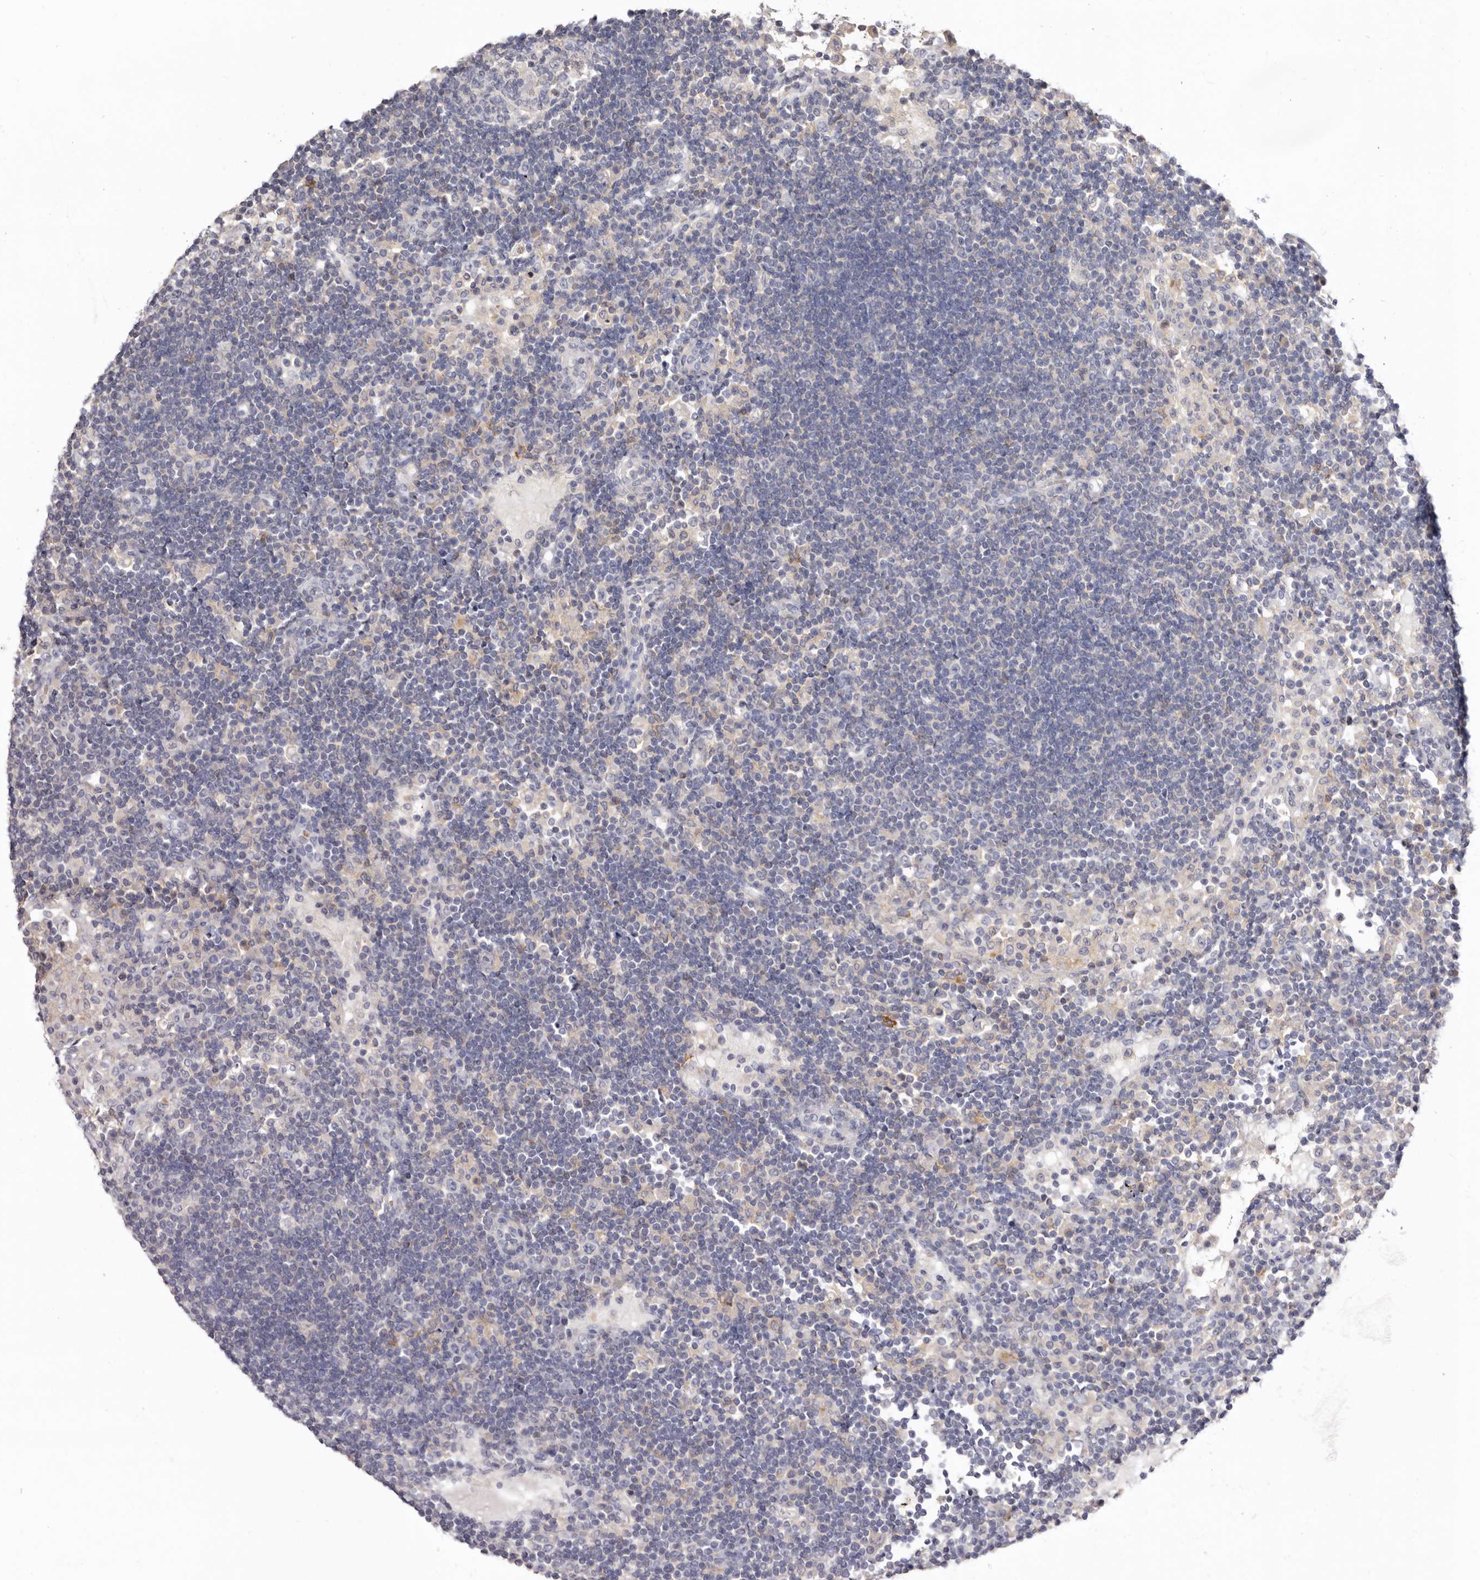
{"staining": {"intensity": "negative", "quantity": "none", "location": "none"}, "tissue": "lymph node", "cell_type": "Germinal center cells", "image_type": "normal", "snomed": [{"axis": "morphology", "description": "Normal tissue, NOS"}, {"axis": "topography", "description": "Lymph node"}], "caption": "Immunohistochemistry (IHC) image of unremarkable lymph node: lymph node stained with DAB exhibits no significant protein positivity in germinal center cells. (DAB IHC, high magnification).", "gene": "S1PR5", "patient": {"sex": "female", "age": 53}}